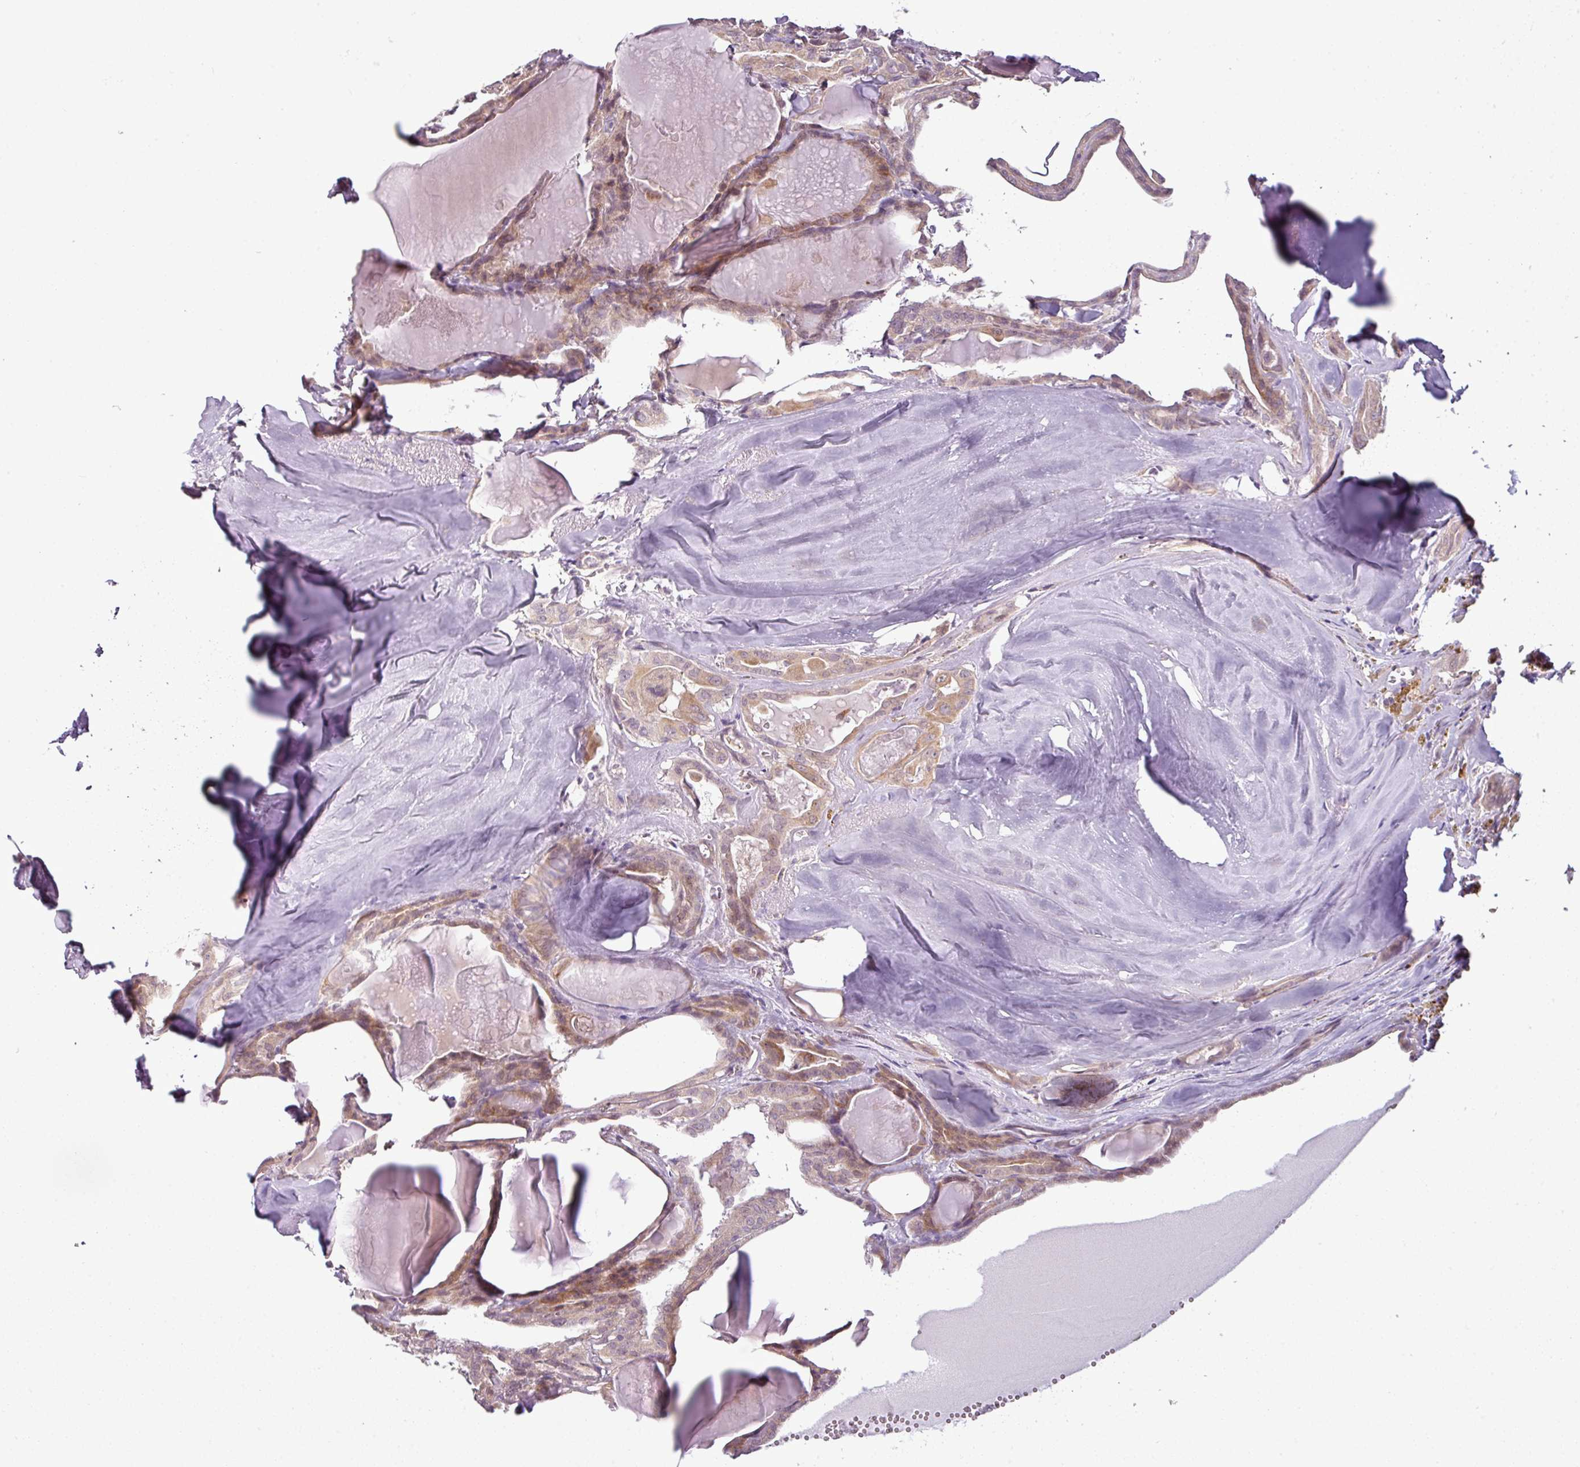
{"staining": {"intensity": "moderate", "quantity": "25%-75%", "location": "cytoplasmic/membranous"}, "tissue": "thyroid cancer", "cell_type": "Tumor cells", "image_type": "cancer", "snomed": [{"axis": "morphology", "description": "Papillary adenocarcinoma, NOS"}, {"axis": "topography", "description": "Thyroid gland"}], "caption": "Moderate cytoplasmic/membranous positivity for a protein is identified in approximately 25%-75% of tumor cells of thyroid papillary adenocarcinoma using immunohistochemistry (IHC).", "gene": "DERPC", "patient": {"sex": "male", "age": 52}}